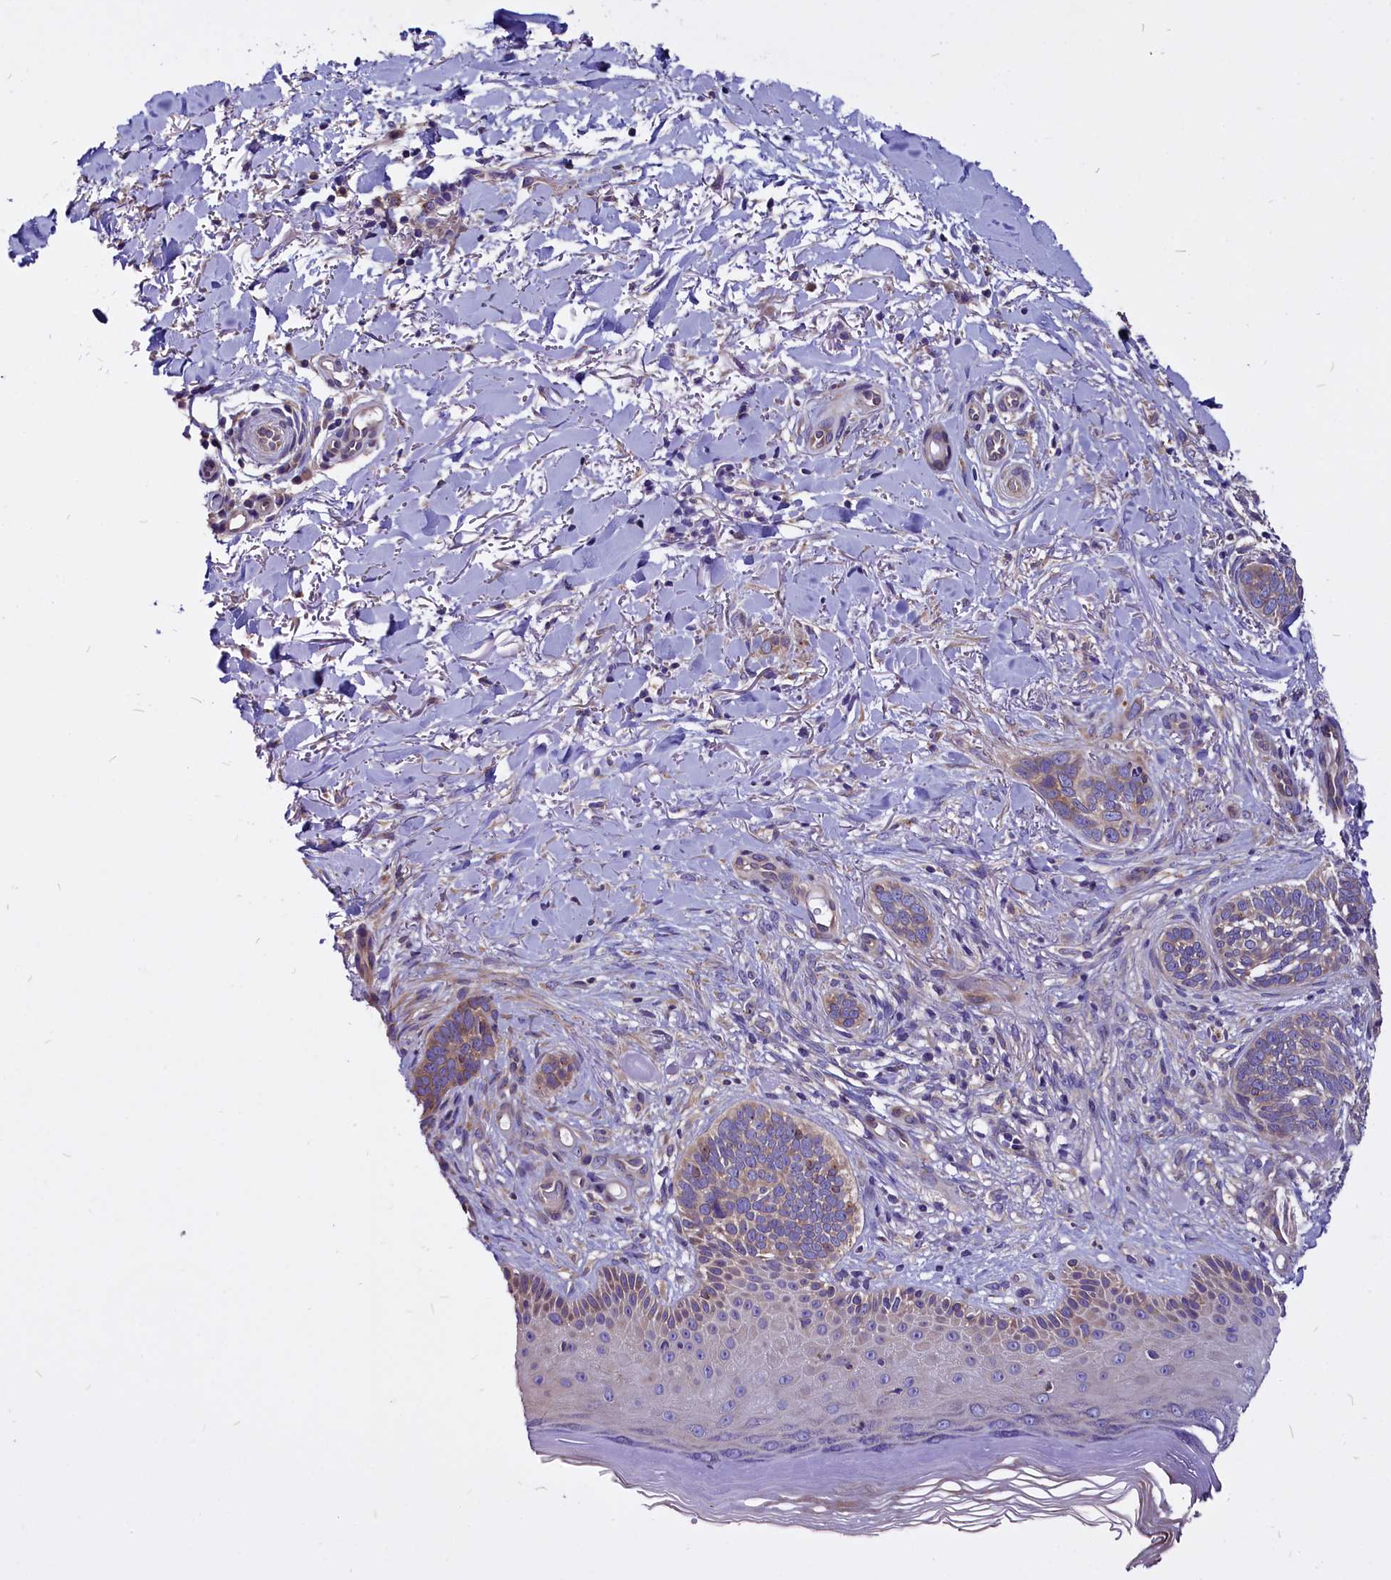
{"staining": {"intensity": "weak", "quantity": "<25%", "location": "cytoplasmic/membranous"}, "tissue": "skin cancer", "cell_type": "Tumor cells", "image_type": "cancer", "snomed": [{"axis": "morphology", "description": "Normal tissue, NOS"}, {"axis": "morphology", "description": "Basal cell carcinoma"}, {"axis": "topography", "description": "Skin"}], "caption": "IHC image of human skin basal cell carcinoma stained for a protein (brown), which reveals no positivity in tumor cells.", "gene": "CEP170", "patient": {"sex": "female", "age": 67}}